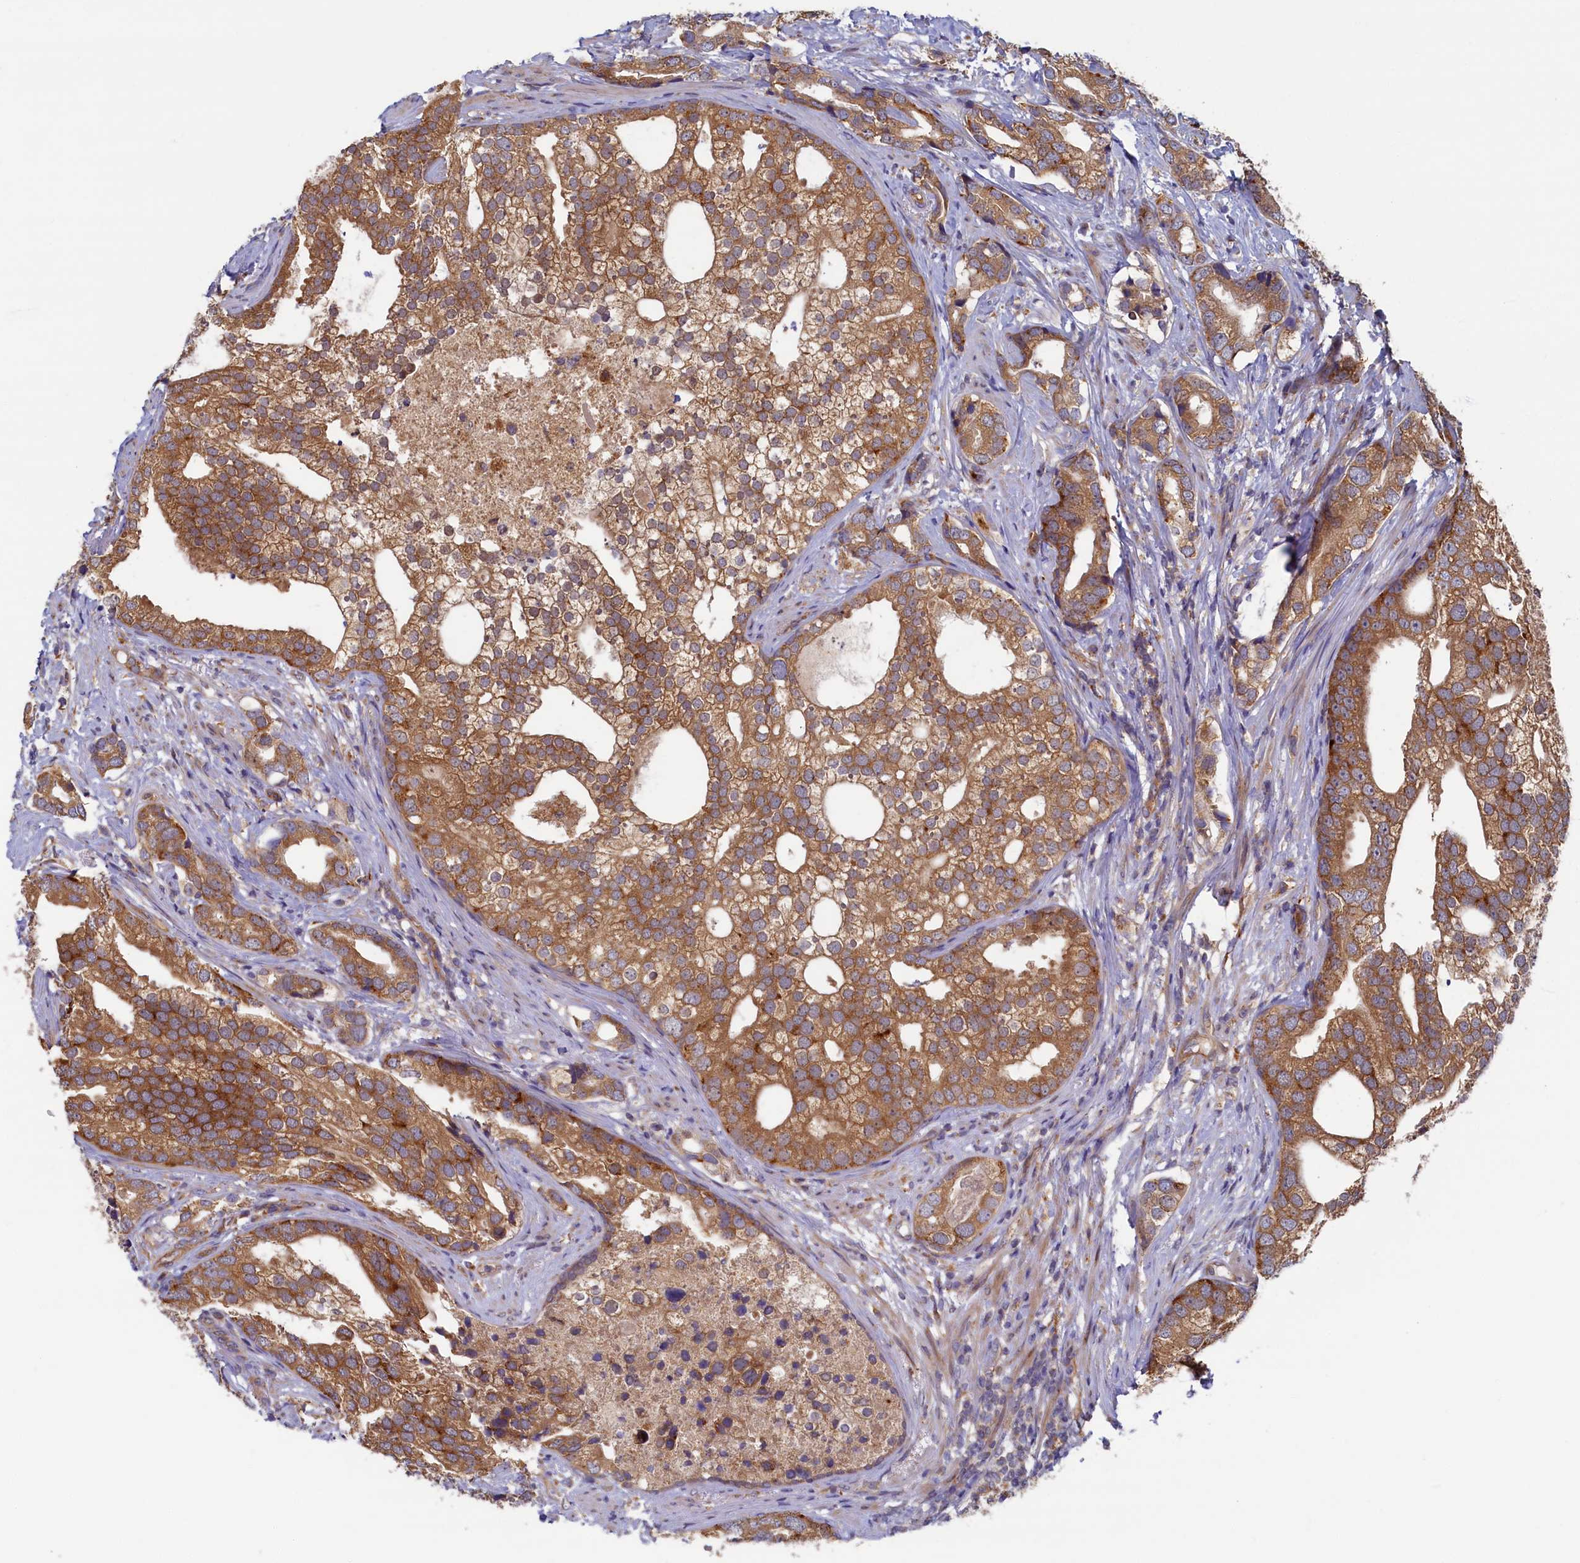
{"staining": {"intensity": "moderate", "quantity": ">75%", "location": "cytoplasmic/membranous"}, "tissue": "prostate cancer", "cell_type": "Tumor cells", "image_type": "cancer", "snomed": [{"axis": "morphology", "description": "Adenocarcinoma, High grade"}, {"axis": "topography", "description": "Prostate"}], "caption": "Brown immunohistochemical staining in prostate high-grade adenocarcinoma shows moderate cytoplasmic/membranous expression in about >75% of tumor cells. The protein of interest is shown in brown color, while the nuclei are stained blue.", "gene": "STX12", "patient": {"sex": "male", "age": 75}}